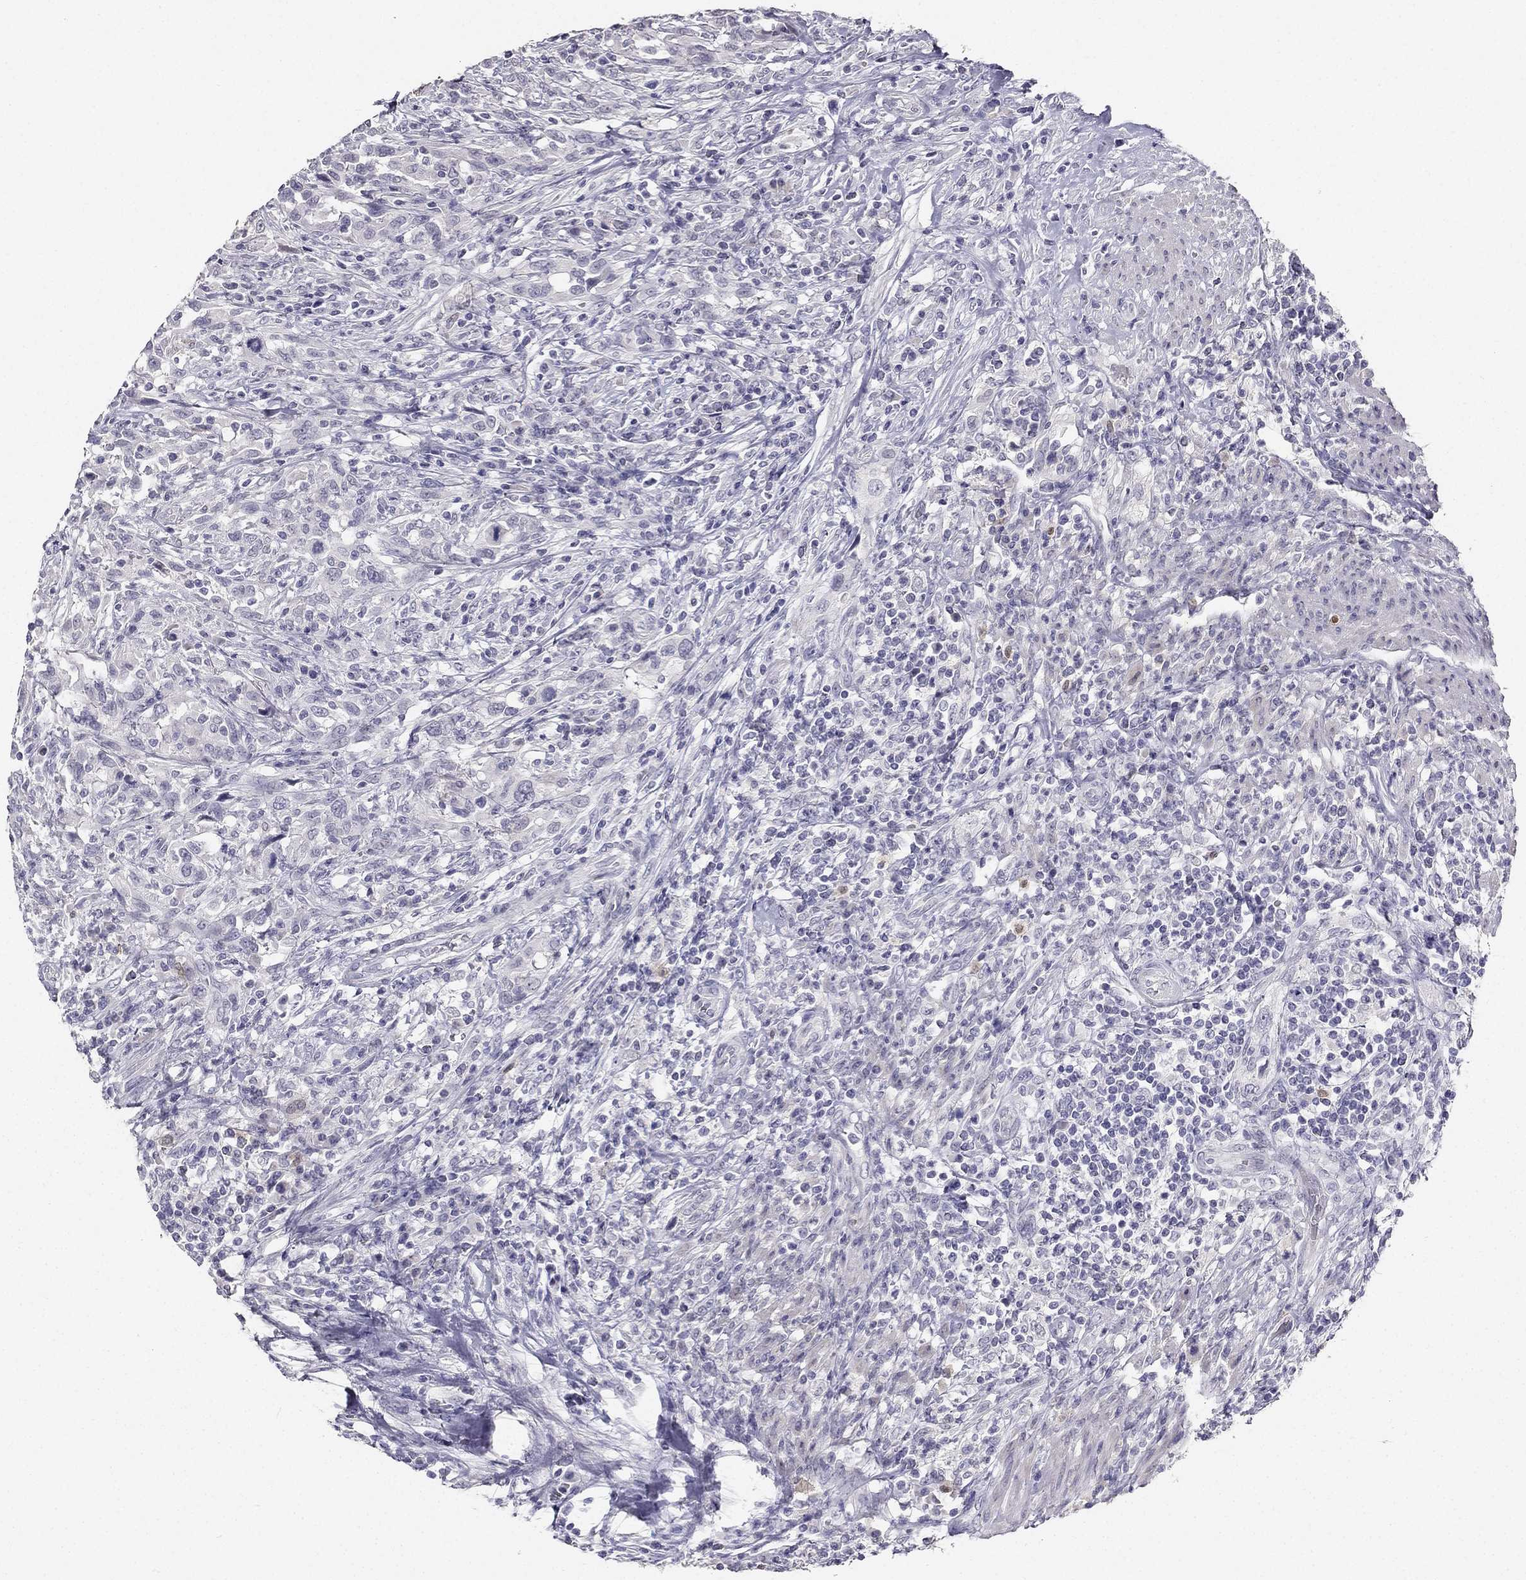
{"staining": {"intensity": "negative", "quantity": "none", "location": "none"}, "tissue": "urothelial cancer", "cell_type": "Tumor cells", "image_type": "cancer", "snomed": [{"axis": "morphology", "description": "Urothelial carcinoma, NOS"}, {"axis": "morphology", "description": "Urothelial carcinoma, High grade"}, {"axis": "topography", "description": "Urinary bladder"}], "caption": "The immunohistochemistry histopathology image has no significant expression in tumor cells of urothelial carcinoma (high-grade) tissue.", "gene": "CALB2", "patient": {"sex": "female", "age": 64}}